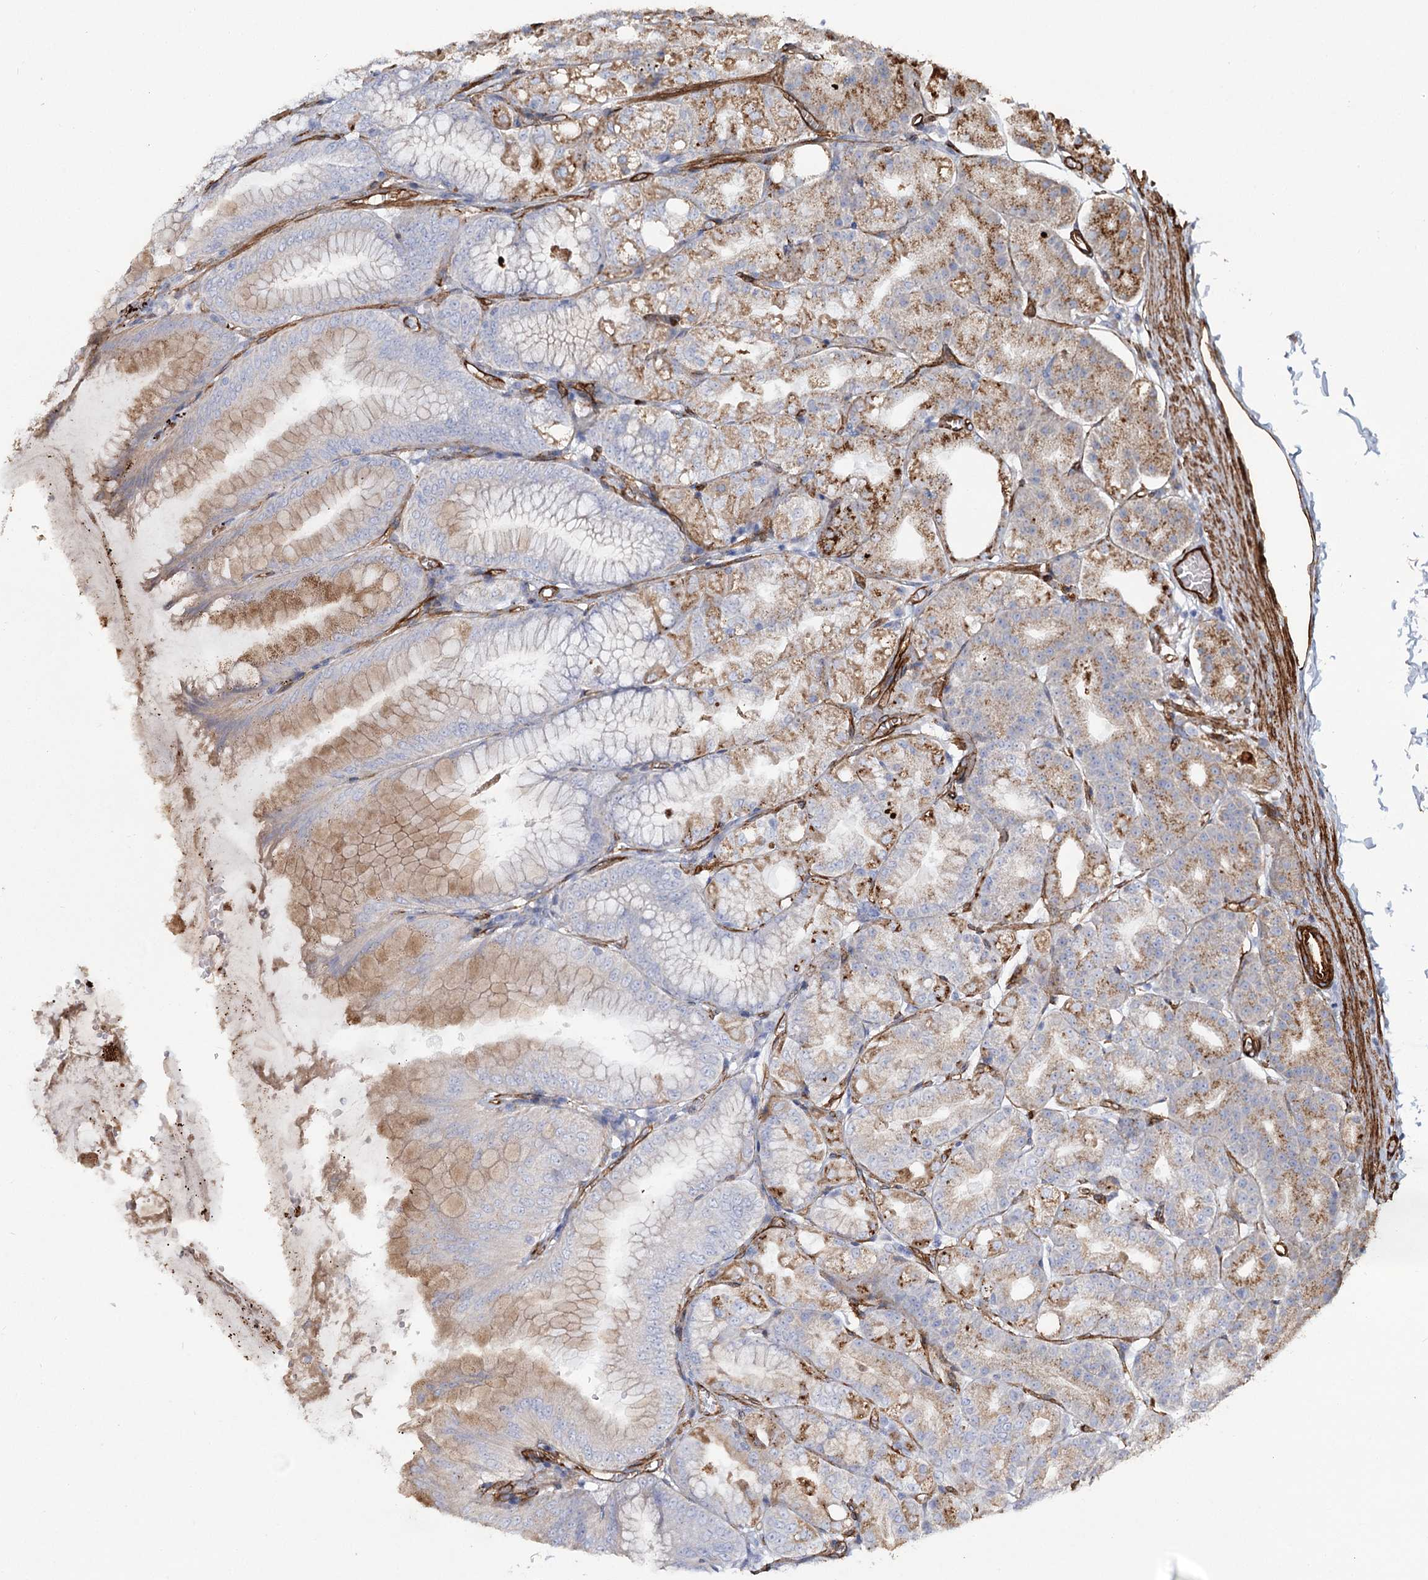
{"staining": {"intensity": "moderate", "quantity": "25%-75%", "location": "cytoplasmic/membranous"}, "tissue": "stomach", "cell_type": "Glandular cells", "image_type": "normal", "snomed": [{"axis": "morphology", "description": "Normal tissue, NOS"}, {"axis": "topography", "description": "Stomach, lower"}], "caption": "Immunohistochemistry (DAB (3,3'-diaminobenzidine)) staining of unremarkable stomach exhibits moderate cytoplasmic/membranous protein expression in approximately 25%-75% of glandular cells. (DAB (3,3'-diaminobenzidine) = brown stain, brightfield microscopy at high magnification).", "gene": "TMEM164", "patient": {"sex": "male", "age": 71}}